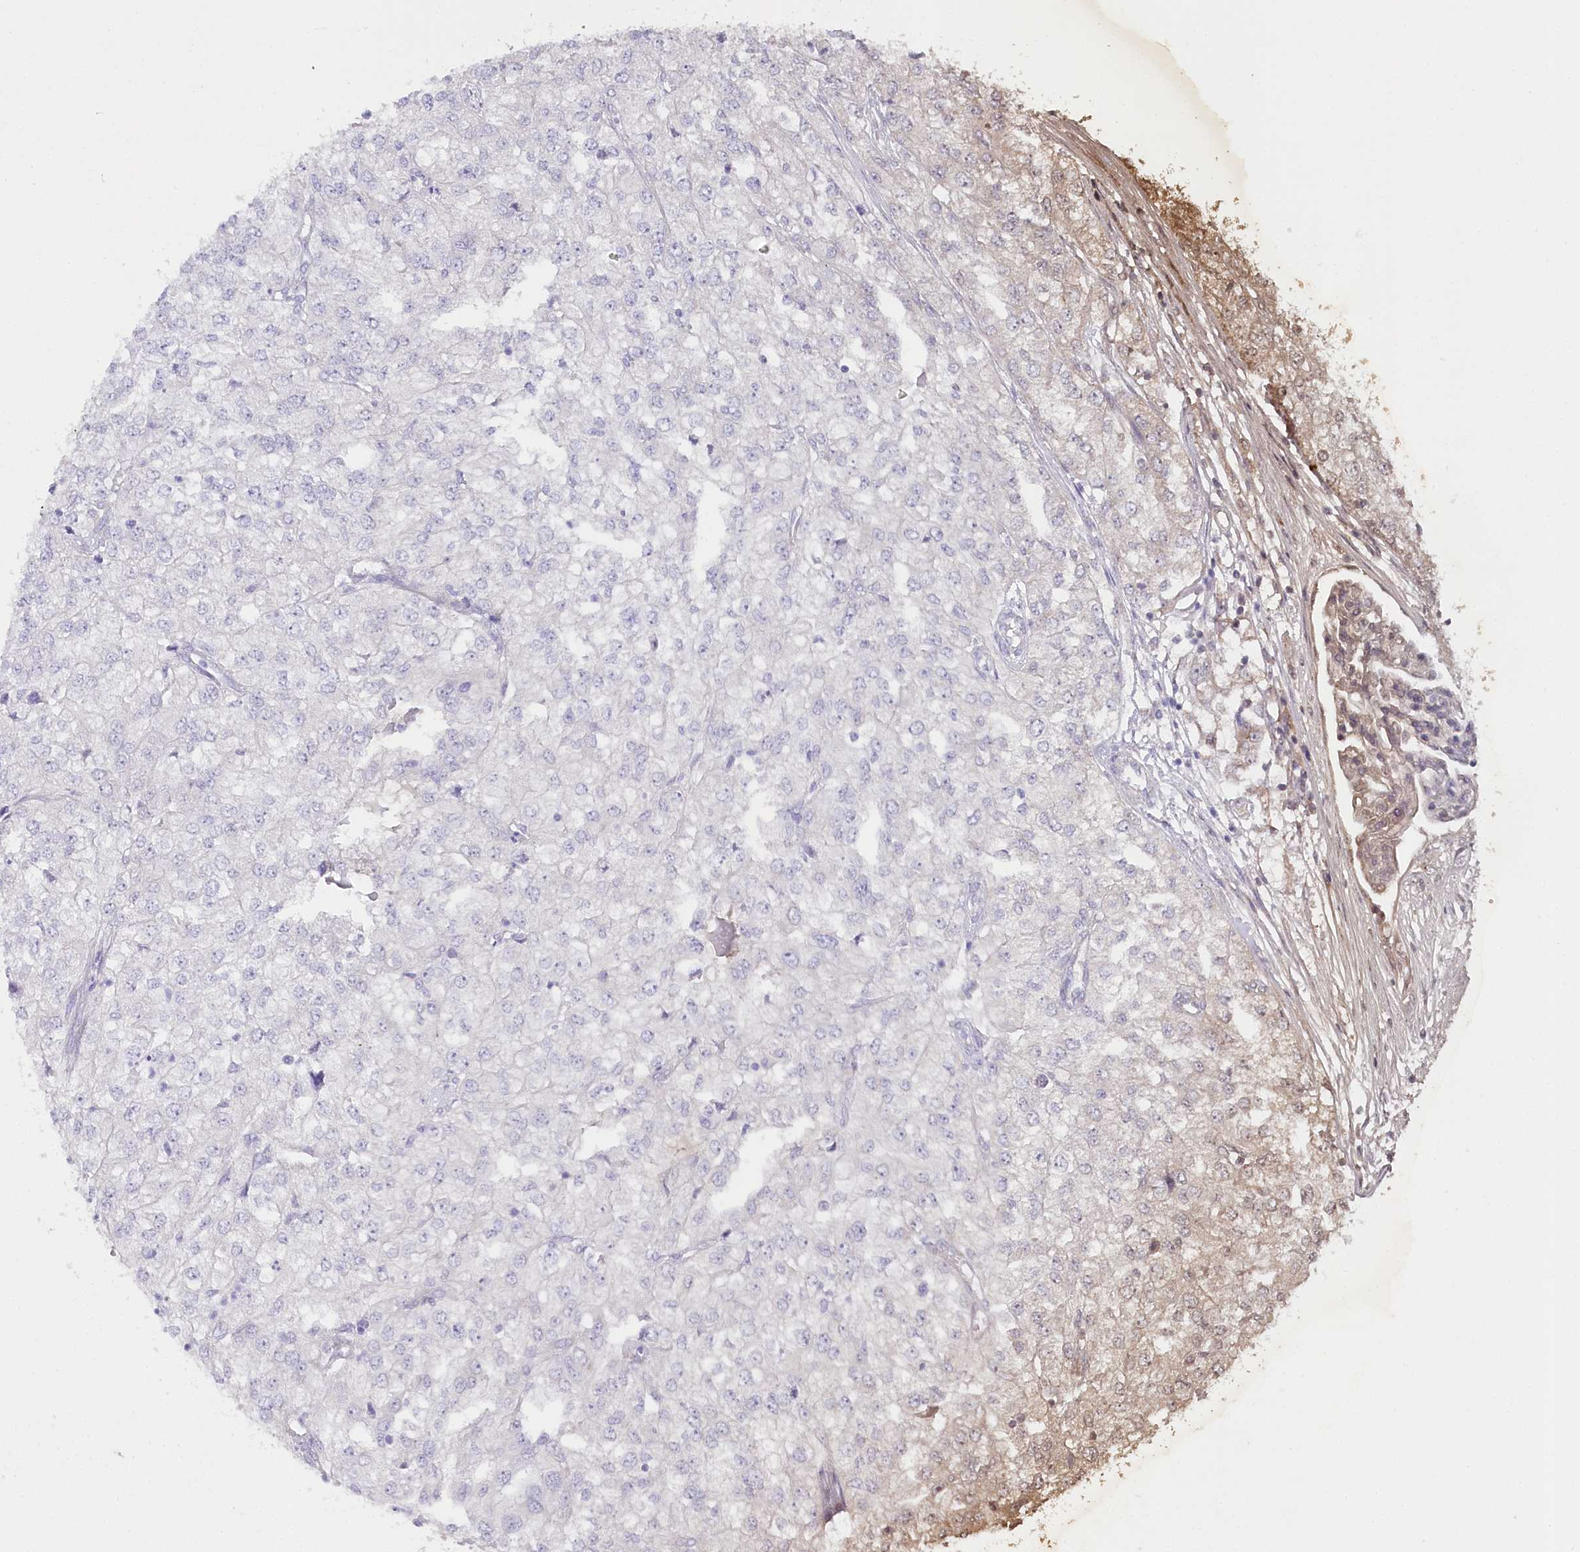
{"staining": {"intensity": "negative", "quantity": "none", "location": "none"}, "tissue": "renal cancer", "cell_type": "Tumor cells", "image_type": "cancer", "snomed": [{"axis": "morphology", "description": "Adenocarcinoma, NOS"}, {"axis": "topography", "description": "Kidney"}], "caption": "A photomicrograph of human renal cancer (adenocarcinoma) is negative for staining in tumor cells. Nuclei are stained in blue.", "gene": "CSN3", "patient": {"sex": "female", "age": 54}}